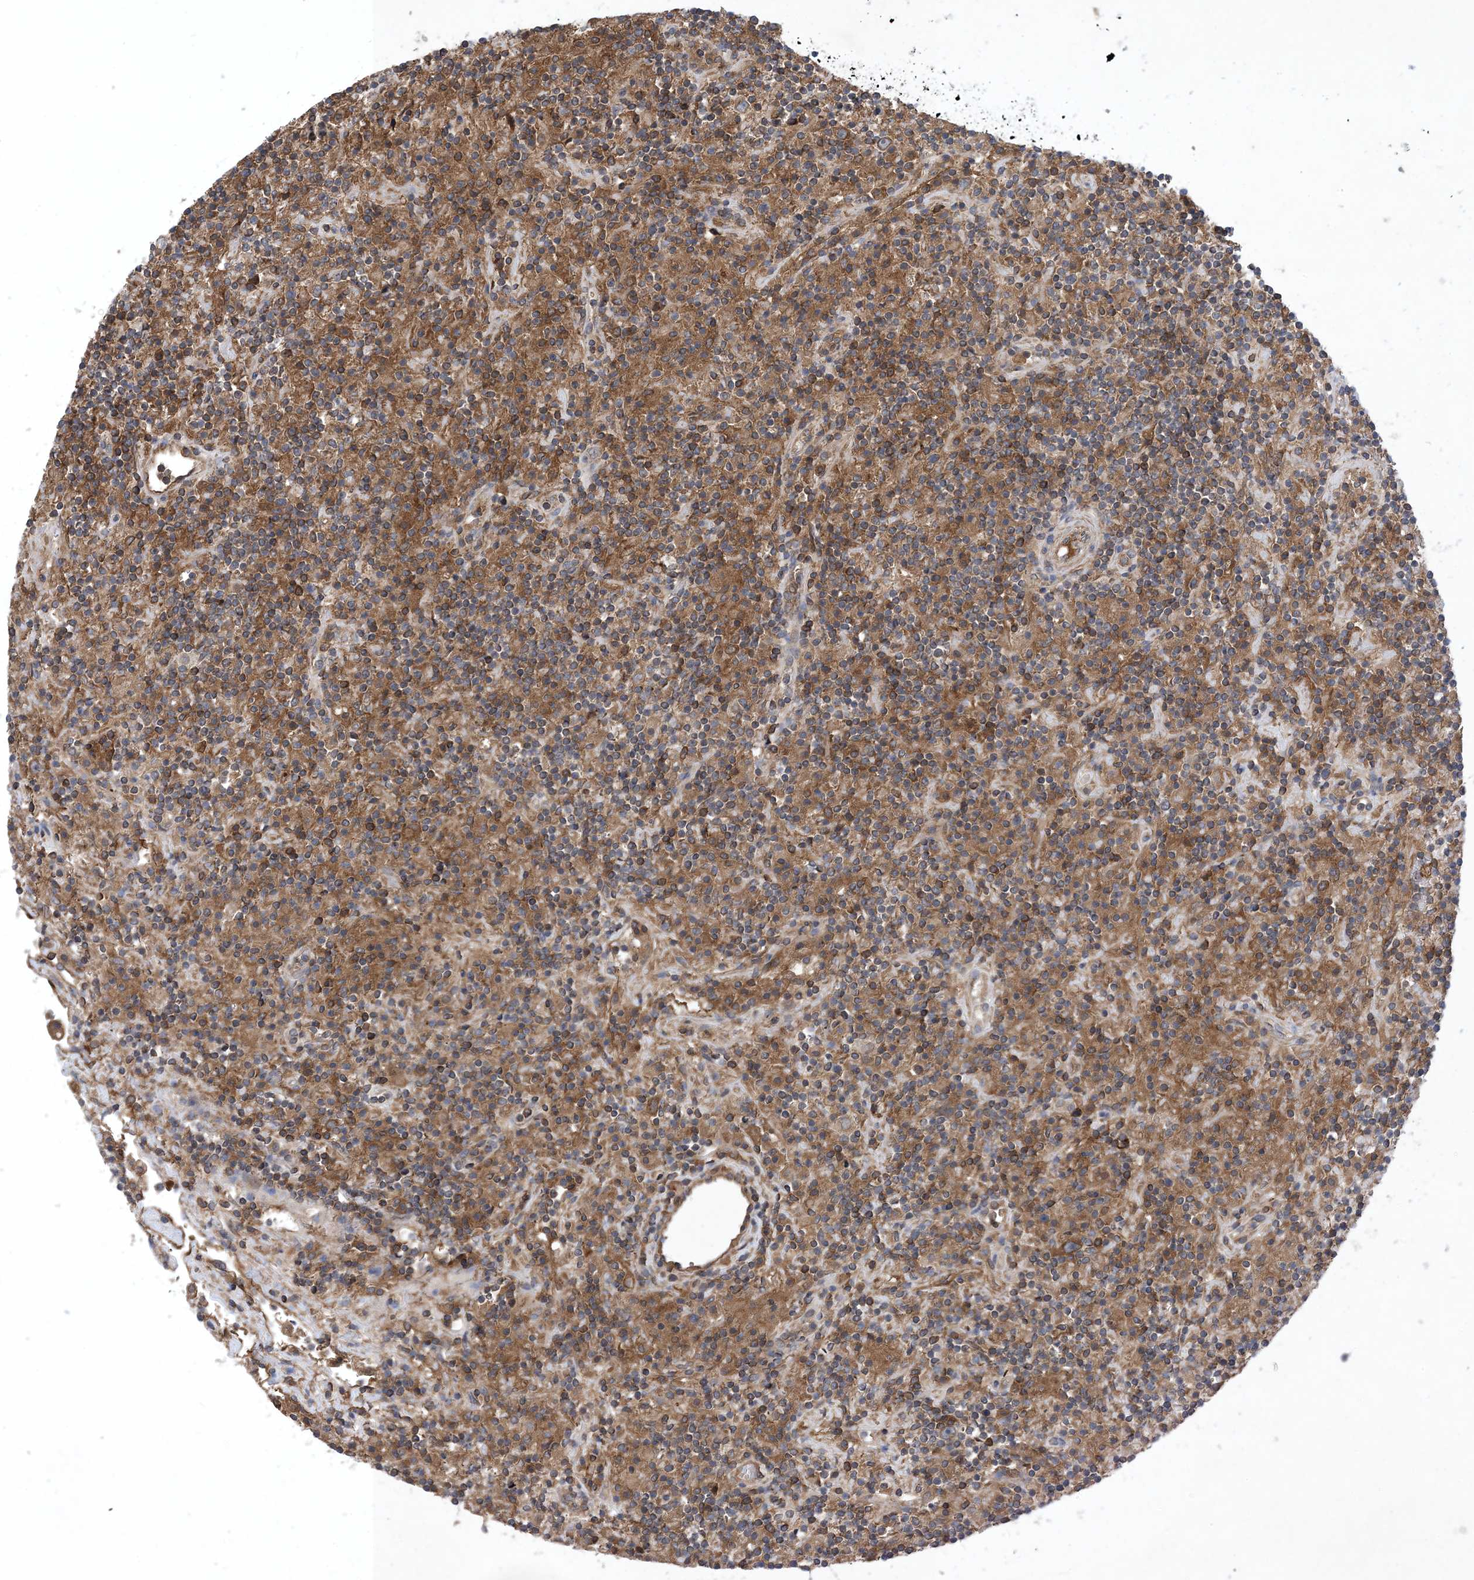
{"staining": {"intensity": "moderate", "quantity": ">75%", "location": "cytoplasmic/membranous"}, "tissue": "lymphoma", "cell_type": "Tumor cells", "image_type": "cancer", "snomed": [{"axis": "morphology", "description": "Hodgkin's disease, NOS"}, {"axis": "topography", "description": "Lymph node"}], "caption": "Moderate cytoplasmic/membranous protein staining is present in about >75% of tumor cells in Hodgkin's disease.", "gene": "STK19", "patient": {"sex": "male", "age": 70}}